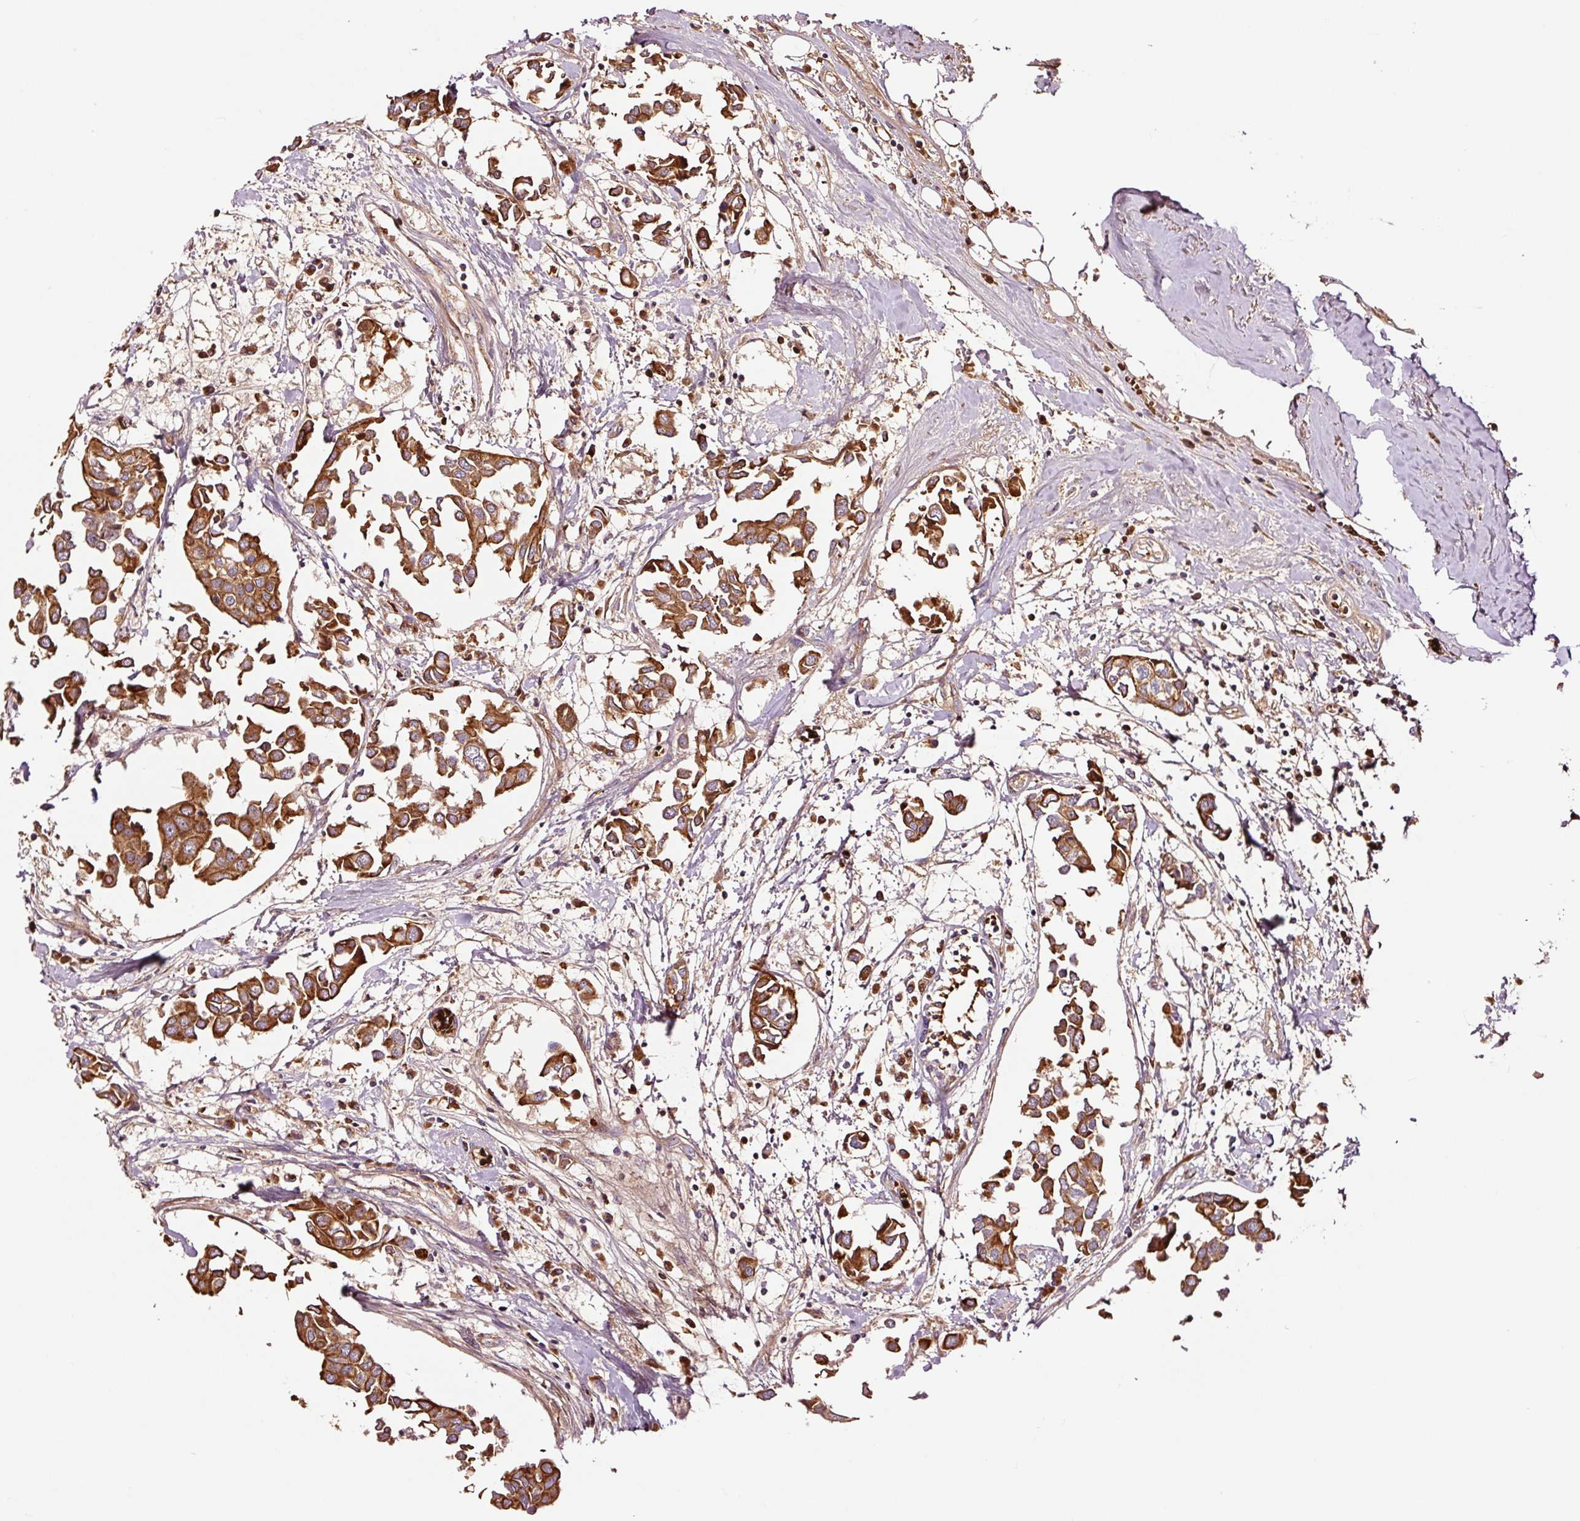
{"staining": {"intensity": "strong", "quantity": ">75%", "location": "cytoplasmic/membranous"}, "tissue": "breast cancer", "cell_type": "Tumor cells", "image_type": "cancer", "snomed": [{"axis": "morphology", "description": "Duct carcinoma"}, {"axis": "topography", "description": "Breast"}], "caption": "Protein analysis of breast cancer tissue displays strong cytoplasmic/membranous positivity in about >75% of tumor cells.", "gene": "PGLYRP2", "patient": {"sex": "female", "age": 83}}